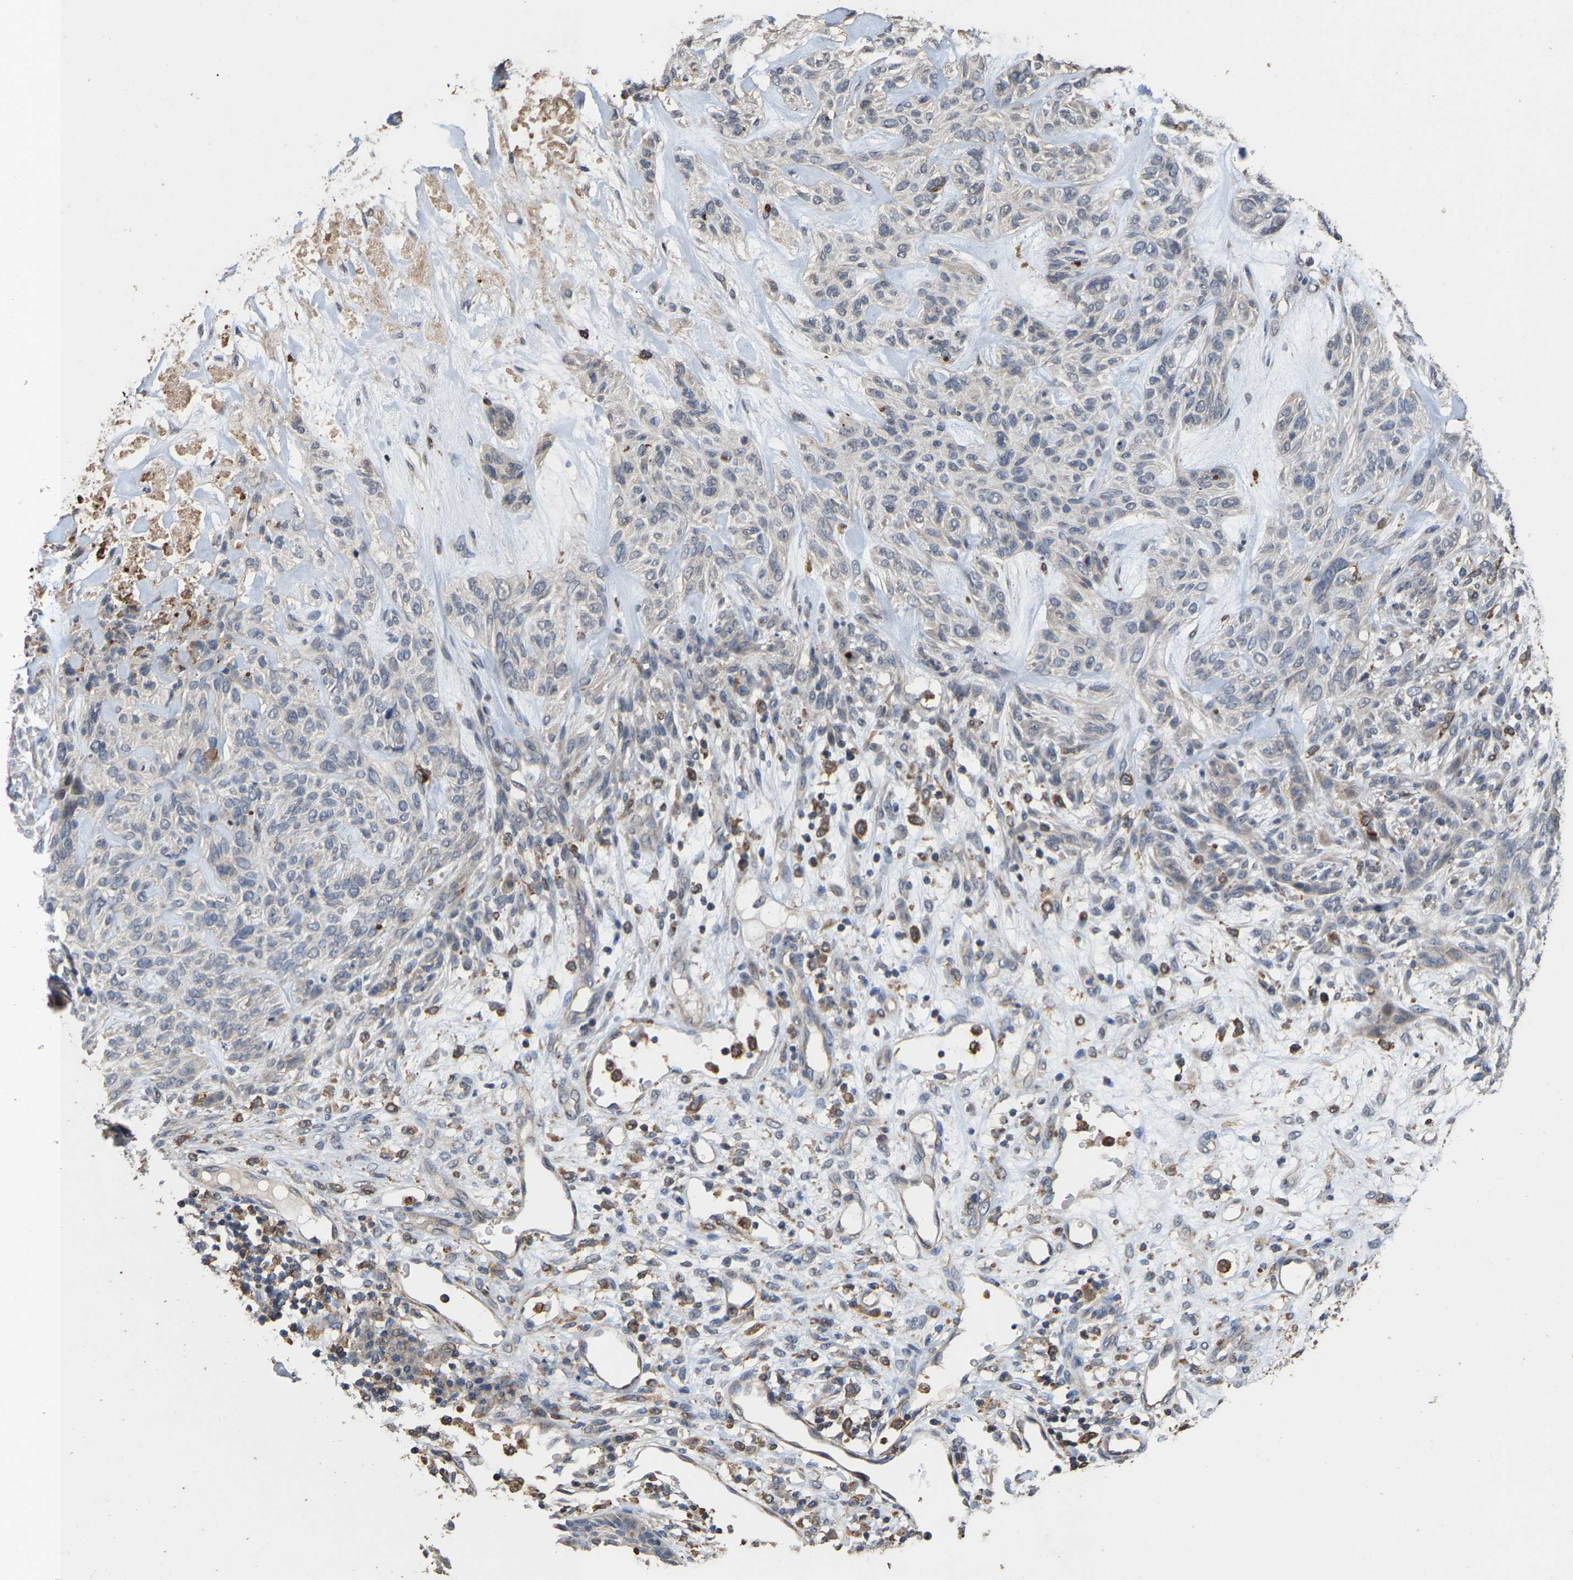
{"staining": {"intensity": "negative", "quantity": "none", "location": "none"}, "tissue": "skin cancer", "cell_type": "Tumor cells", "image_type": "cancer", "snomed": [{"axis": "morphology", "description": "Basal cell carcinoma"}, {"axis": "topography", "description": "Skin"}], "caption": "There is no significant expression in tumor cells of basal cell carcinoma (skin). (IHC, brightfield microscopy, high magnification).", "gene": "TDRKH", "patient": {"sex": "male", "age": 55}}